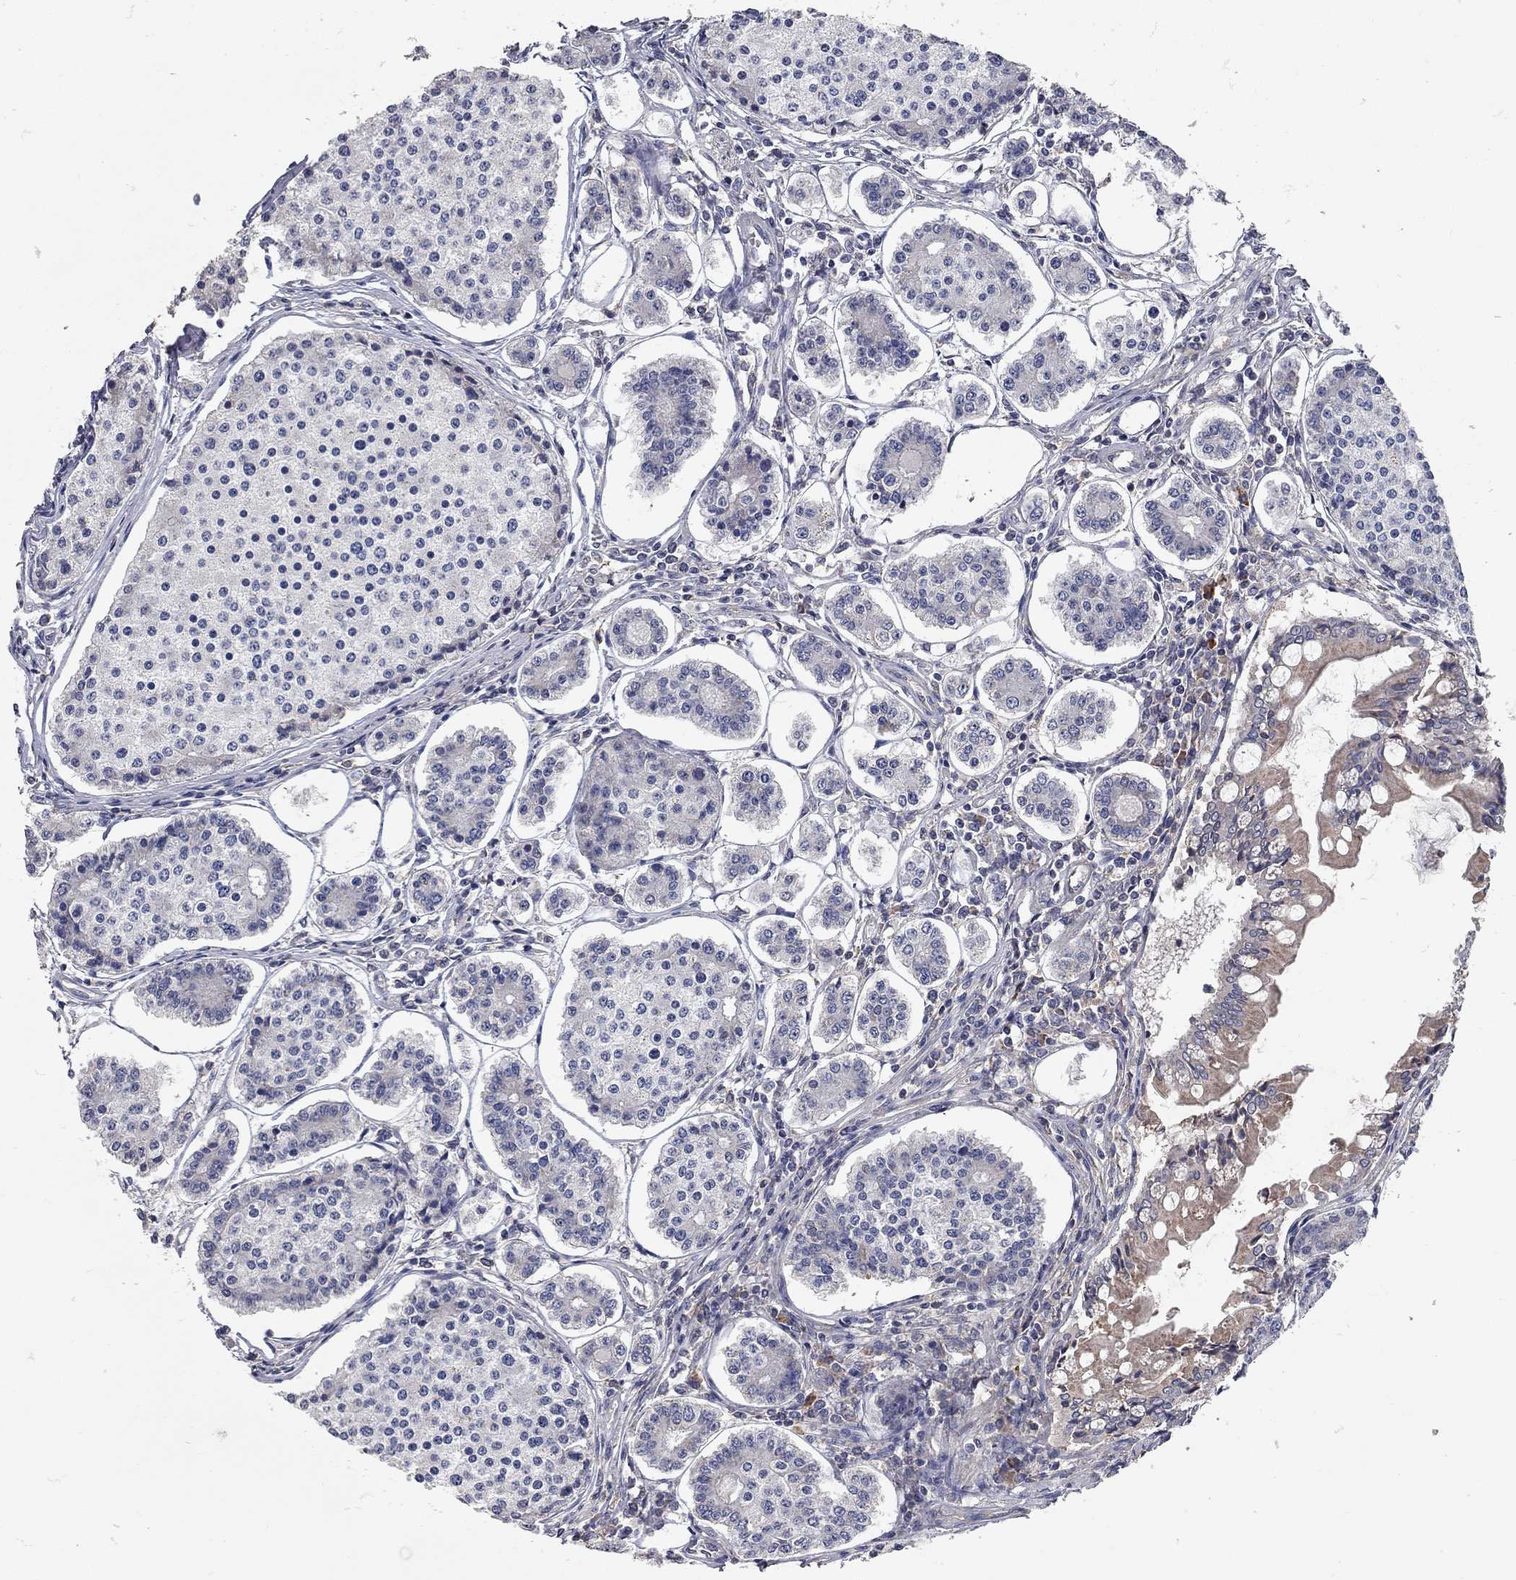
{"staining": {"intensity": "negative", "quantity": "none", "location": "none"}, "tissue": "carcinoid", "cell_type": "Tumor cells", "image_type": "cancer", "snomed": [{"axis": "morphology", "description": "Carcinoid, malignant, NOS"}, {"axis": "topography", "description": "Small intestine"}], "caption": "Immunohistochemistry photomicrograph of neoplastic tissue: human malignant carcinoid stained with DAB displays no significant protein staining in tumor cells. (DAB immunohistochemistry (IHC) with hematoxylin counter stain).", "gene": "XAGE2", "patient": {"sex": "female", "age": 65}}